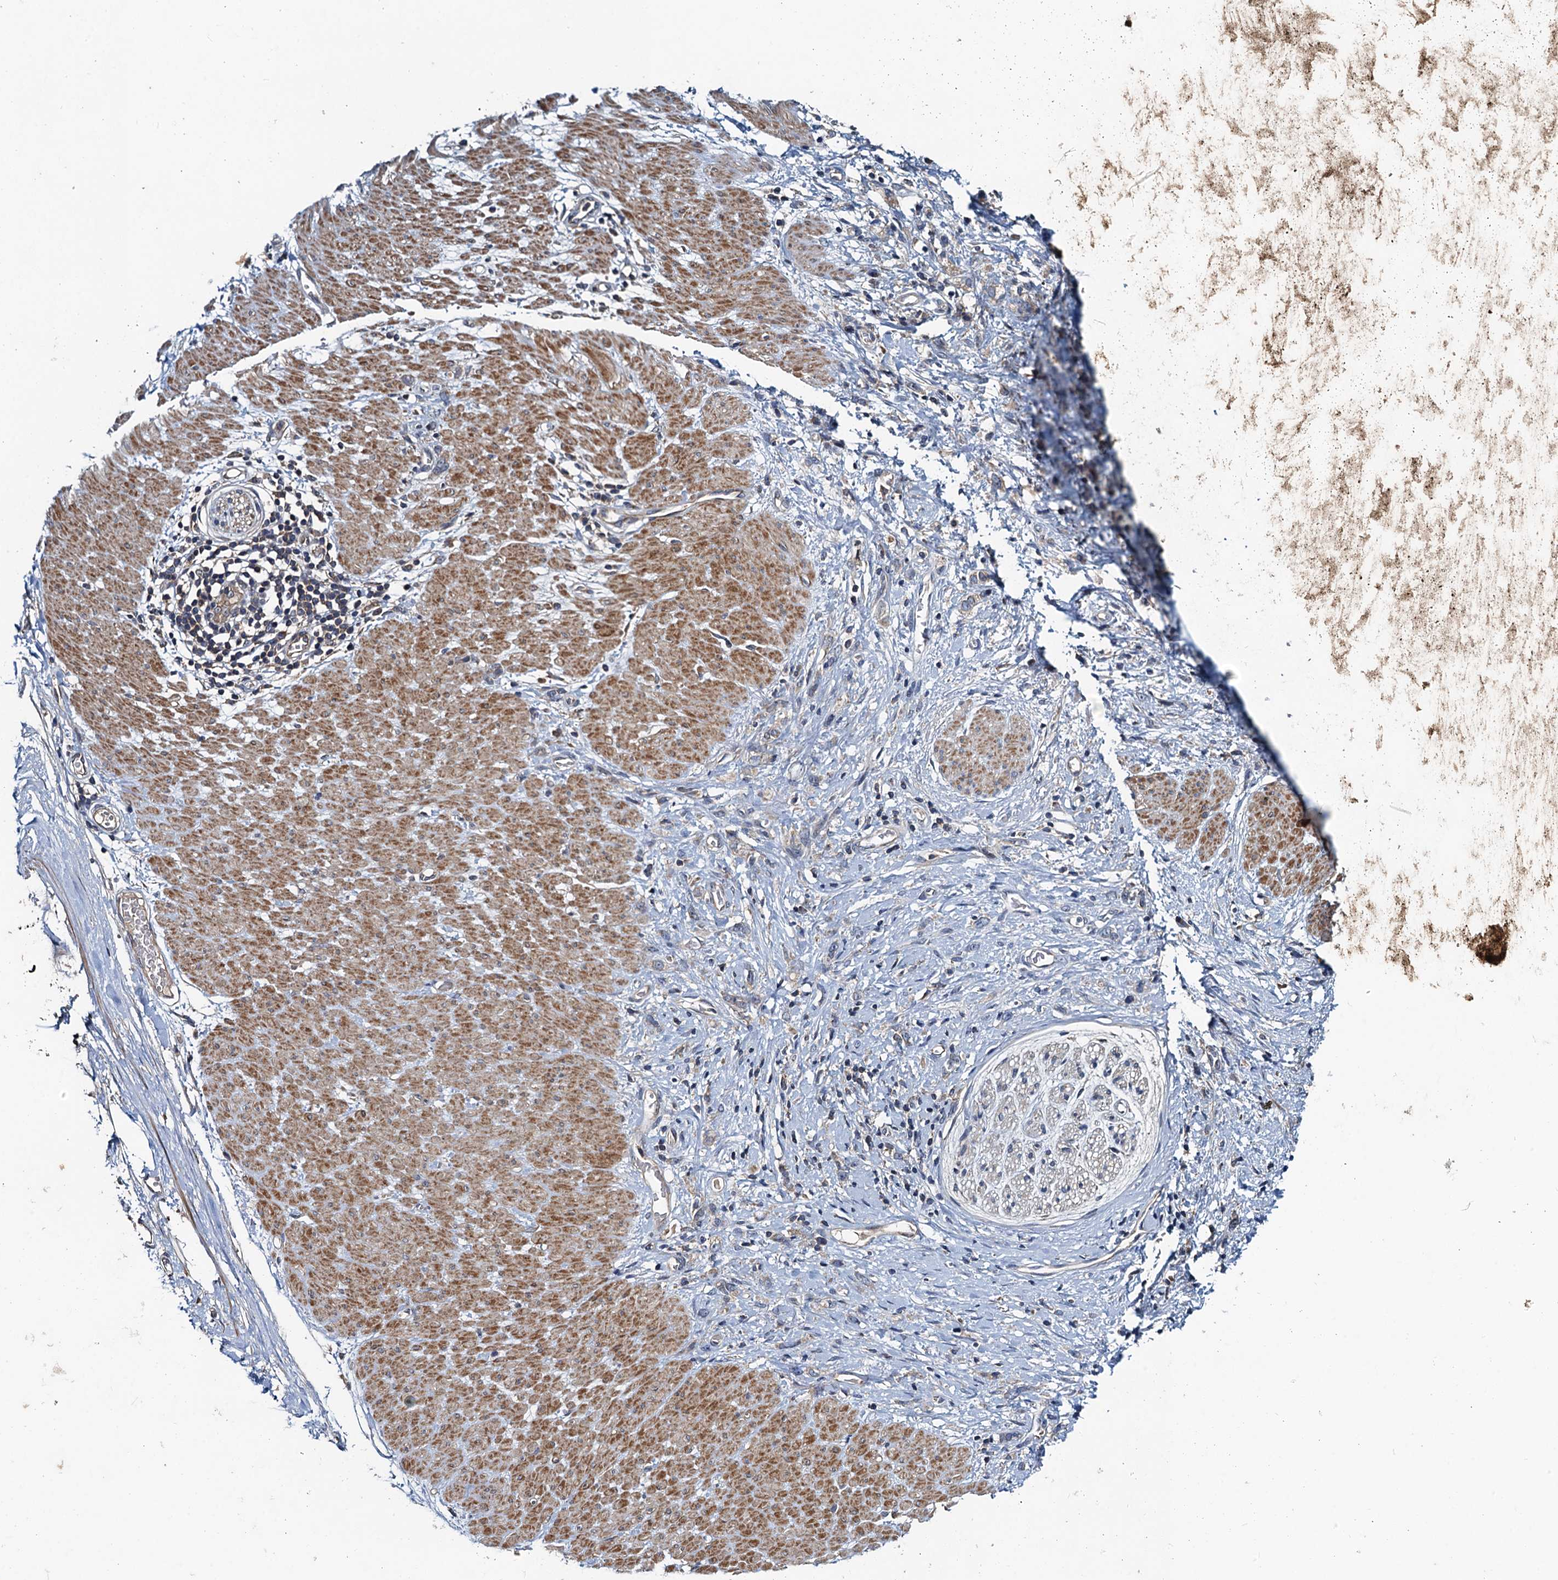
{"staining": {"intensity": "weak", "quantity": "<25%", "location": "cytoplasmic/membranous"}, "tissue": "stomach cancer", "cell_type": "Tumor cells", "image_type": "cancer", "snomed": [{"axis": "morphology", "description": "Adenocarcinoma, NOS"}, {"axis": "topography", "description": "Stomach"}], "caption": "Immunohistochemical staining of adenocarcinoma (stomach) exhibits no significant expression in tumor cells.", "gene": "EFL1", "patient": {"sex": "female", "age": 76}}